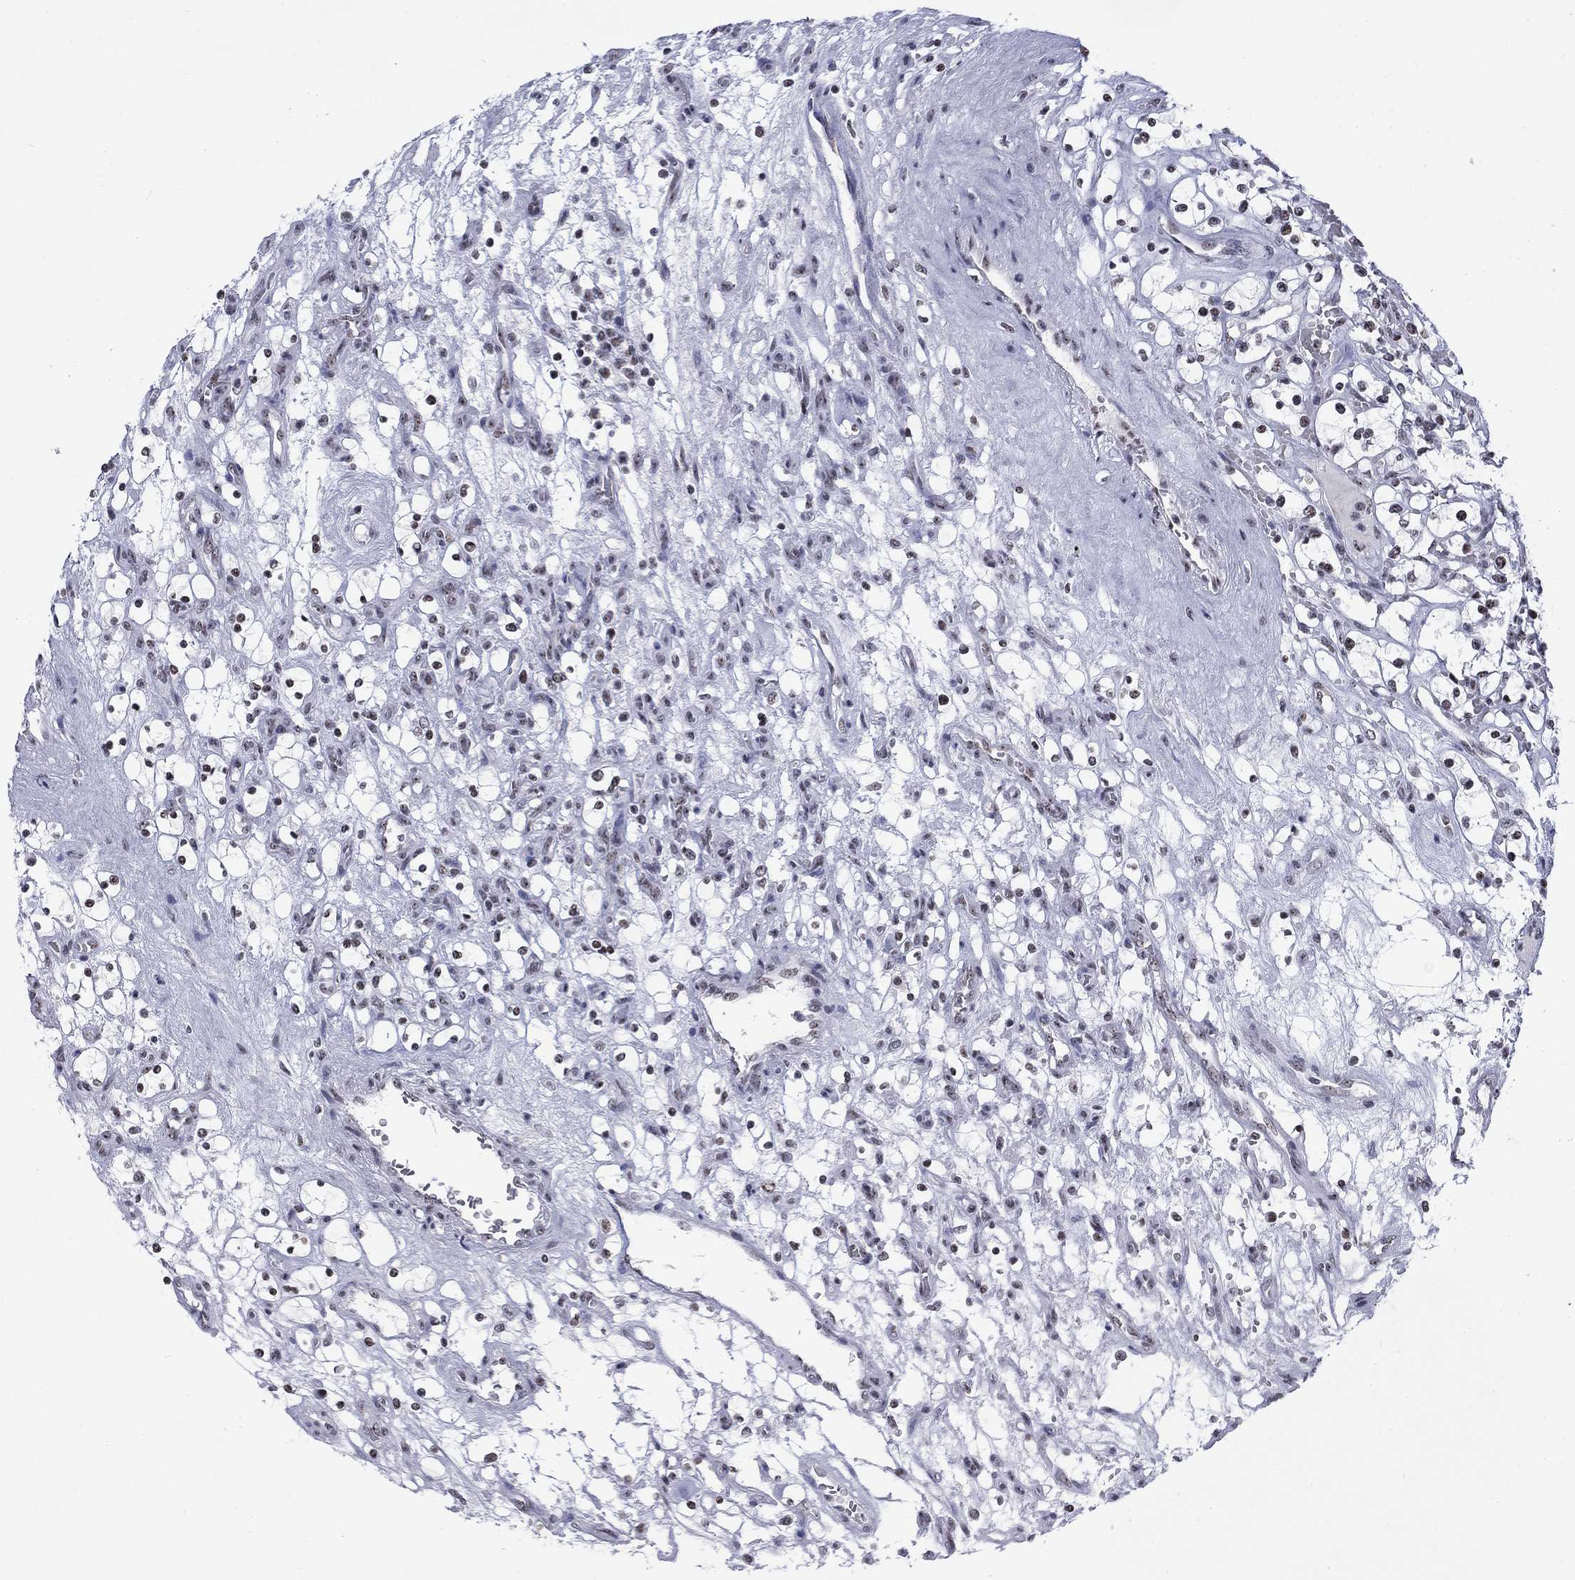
{"staining": {"intensity": "negative", "quantity": "none", "location": "none"}, "tissue": "renal cancer", "cell_type": "Tumor cells", "image_type": "cancer", "snomed": [{"axis": "morphology", "description": "Adenocarcinoma, NOS"}, {"axis": "topography", "description": "Kidney"}], "caption": "Tumor cells show no significant protein staining in renal cancer (adenocarcinoma).", "gene": "CSRNP3", "patient": {"sex": "female", "age": 69}}